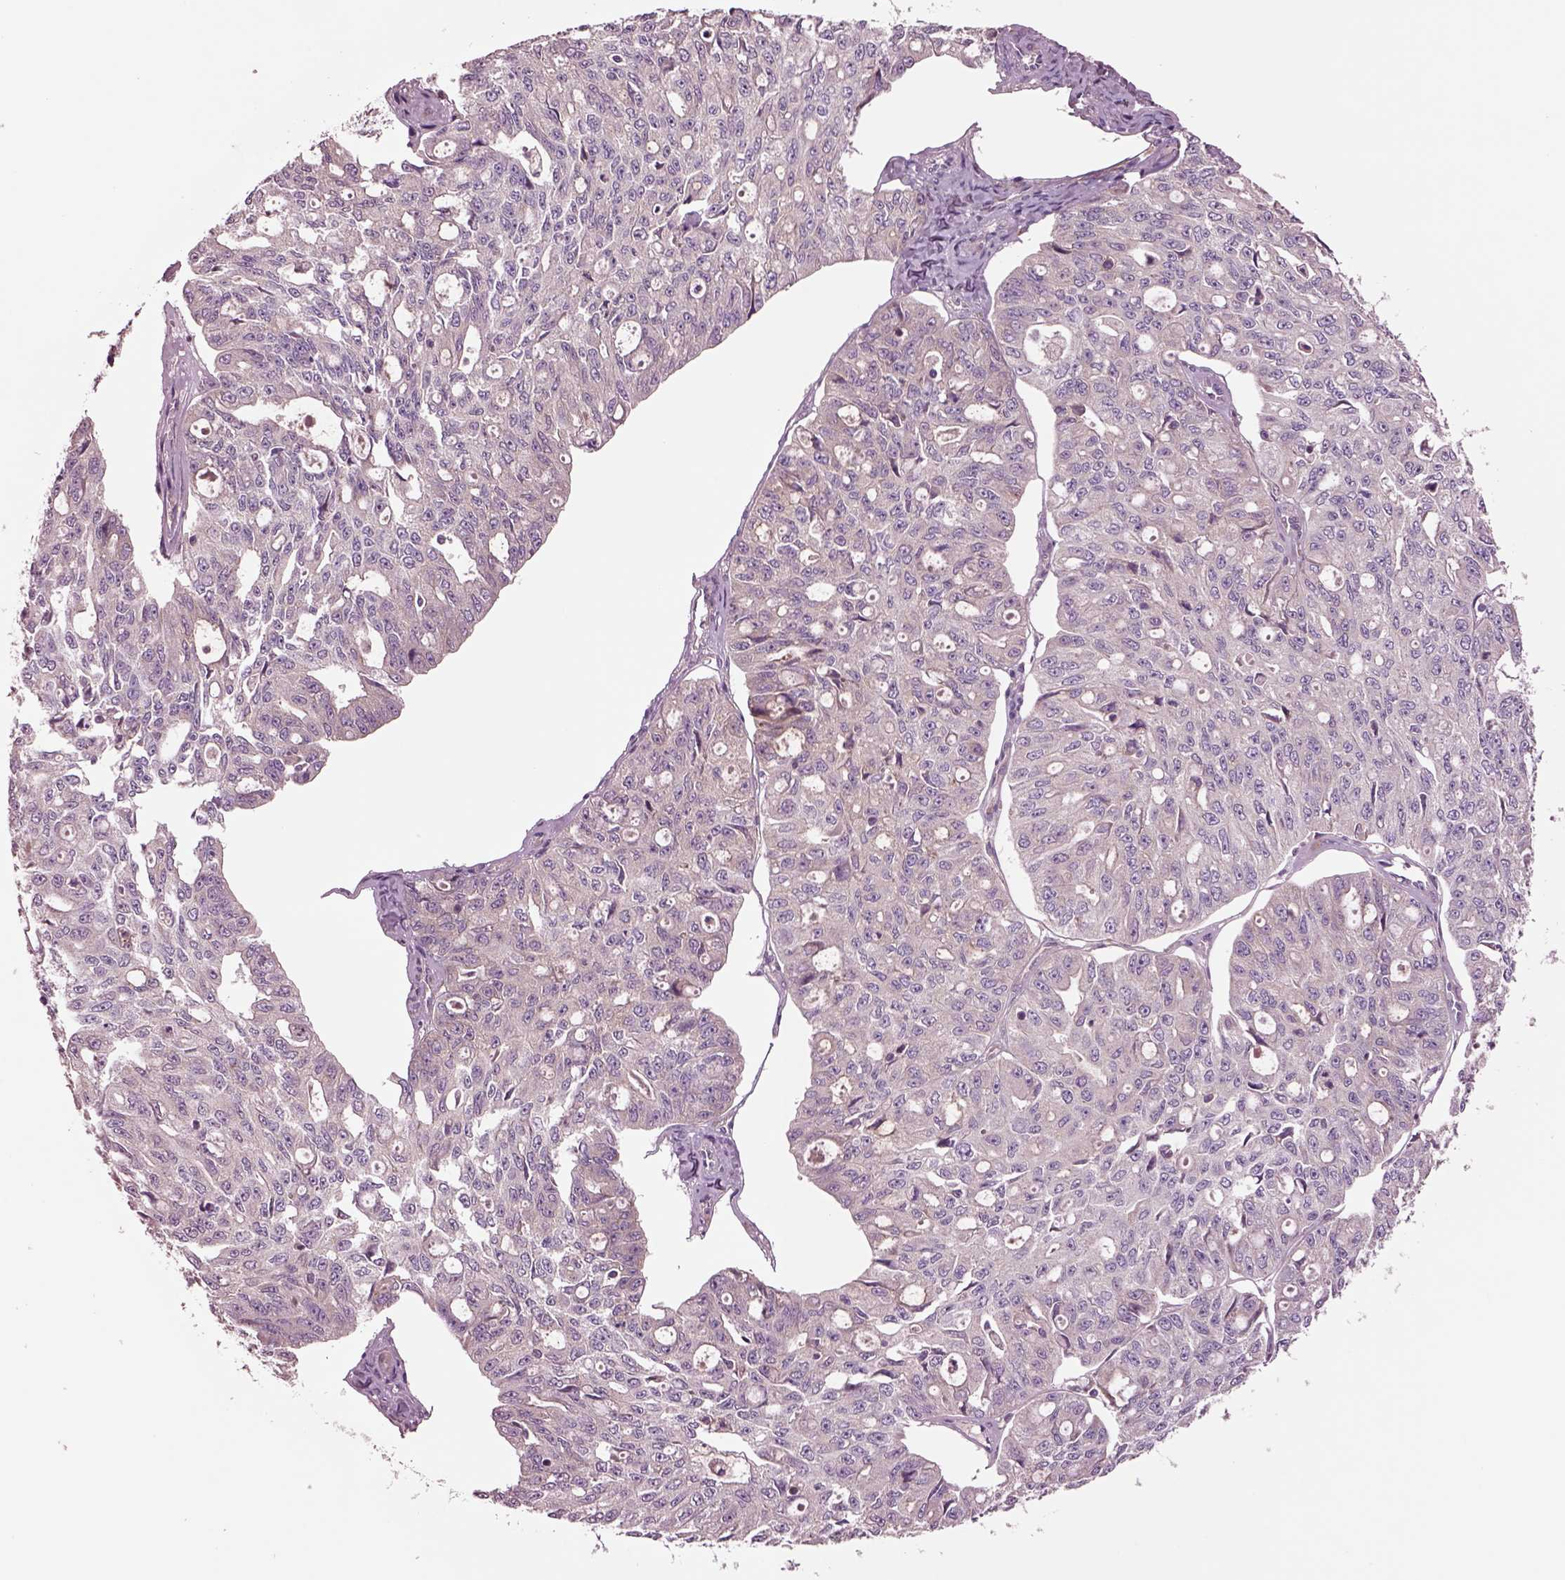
{"staining": {"intensity": "negative", "quantity": "none", "location": "none"}, "tissue": "ovarian cancer", "cell_type": "Tumor cells", "image_type": "cancer", "snomed": [{"axis": "morphology", "description": "Carcinoma, endometroid"}, {"axis": "topography", "description": "Ovary"}], "caption": "Human ovarian endometroid carcinoma stained for a protein using immunohistochemistry displays no staining in tumor cells.", "gene": "SEC23A", "patient": {"sex": "female", "age": 65}}